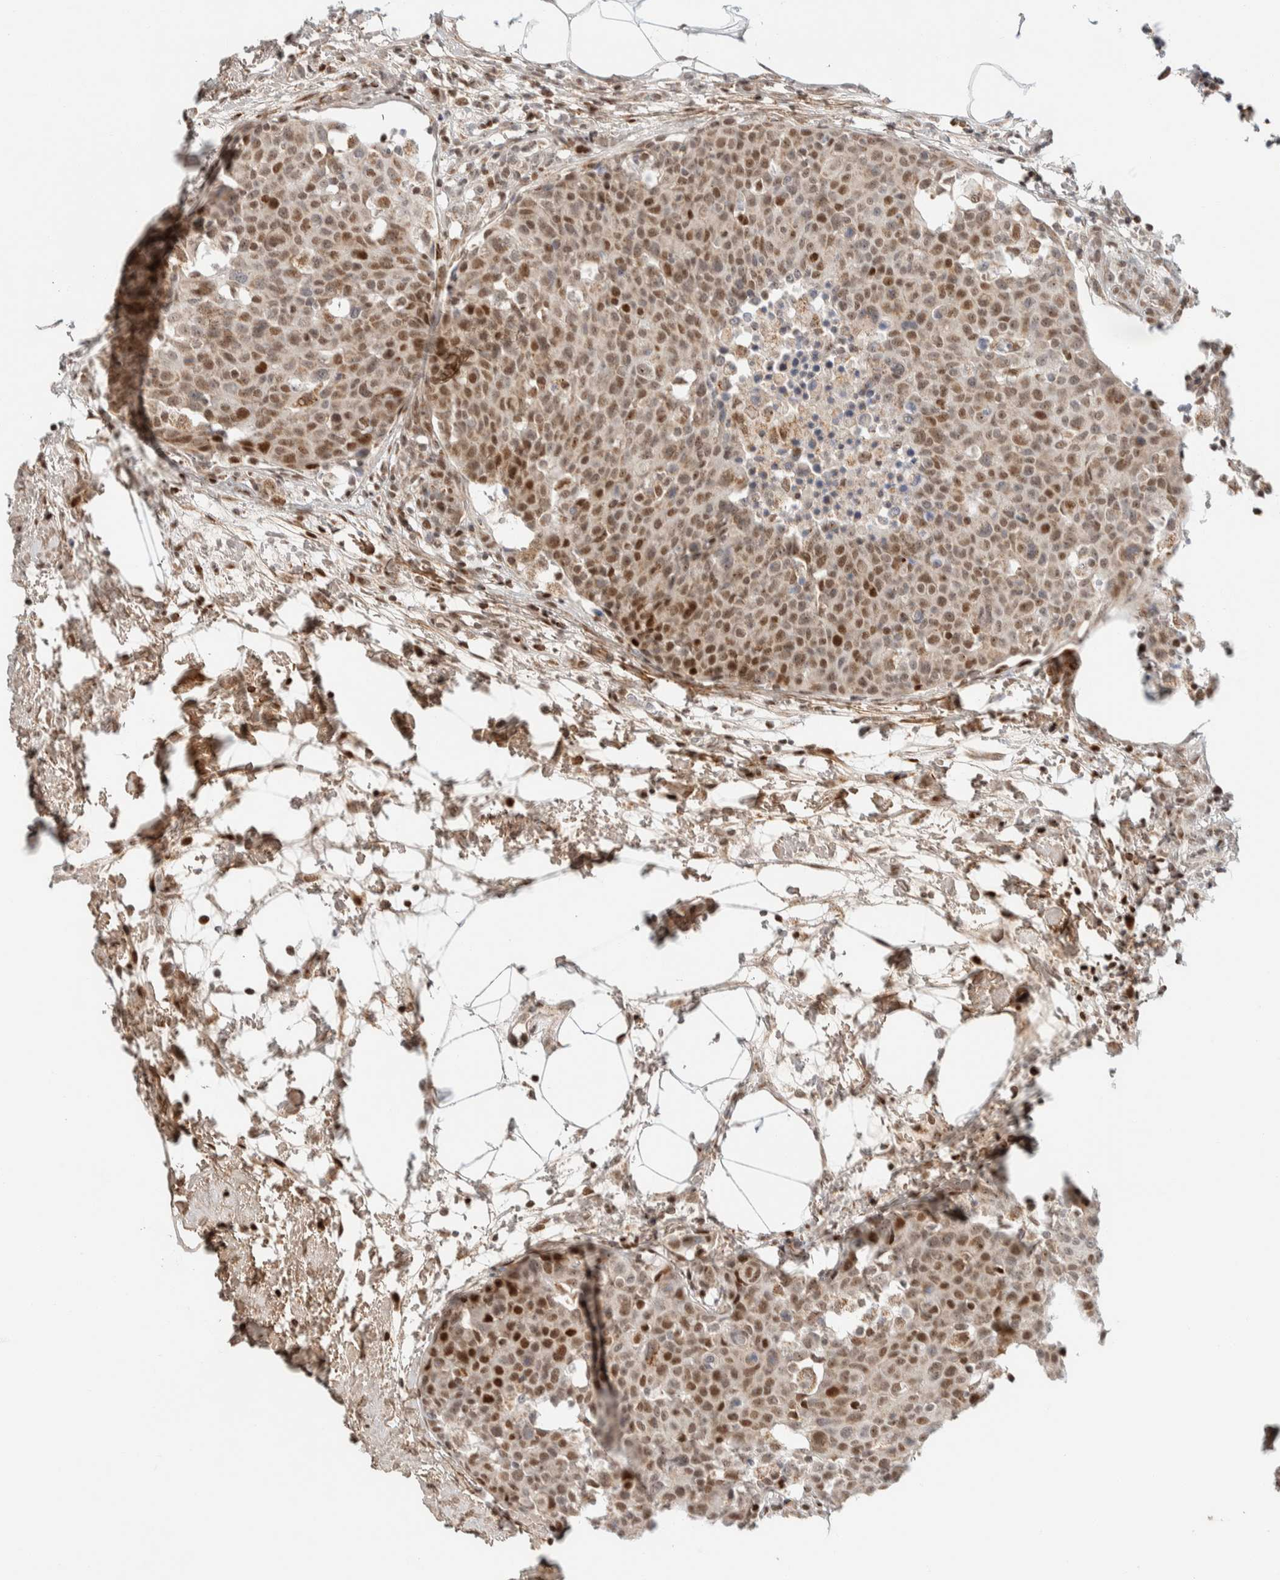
{"staining": {"intensity": "moderate", "quantity": "25%-75%", "location": "nuclear"}, "tissue": "breast cancer", "cell_type": "Tumor cells", "image_type": "cancer", "snomed": [{"axis": "morphology", "description": "Normal tissue, NOS"}, {"axis": "morphology", "description": "Duct carcinoma"}, {"axis": "topography", "description": "Breast"}], "caption": "Protein analysis of breast intraductal carcinoma tissue exhibits moderate nuclear staining in approximately 25%-75% of tumor cells.", "gene": "TSPAN32", "patient": {"sex": "female", "age": 37}}